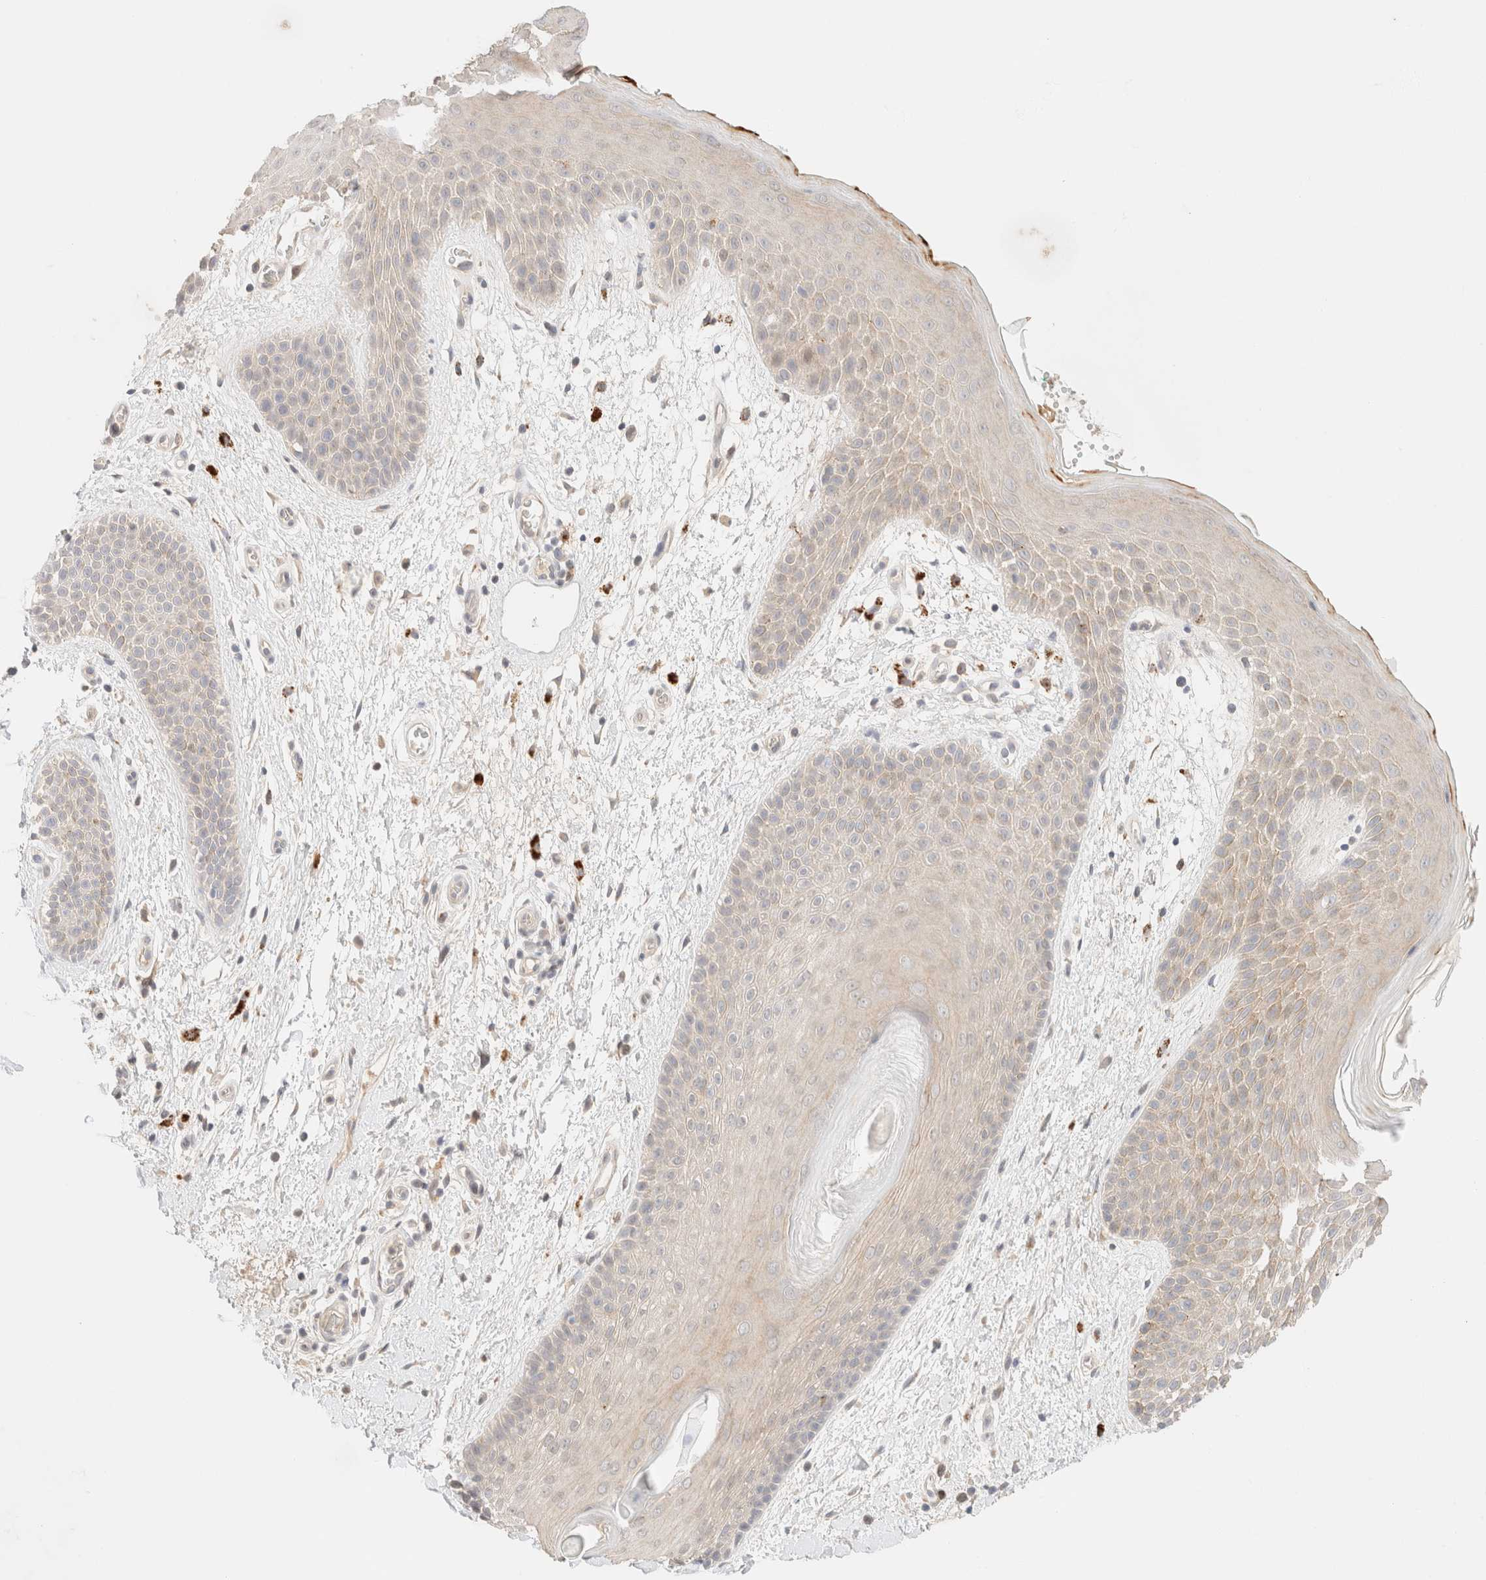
{"staining": {"intensity": "moderate", "quantity": "<25%", "location": "cytoplasmic/membranous"}, "tissue": "skin", "cell_type": "Epidermal cells", "image_type": "normal", "snomed": [{"axis": "morphology", "description": "Normal tissue, NOS"}, {"axis": "topography", "description": "Anal"}], "caption": "Skin was stained to show a protein in brown. There is low levels of moderate cytoplasmic/membranous expression in approximately <25% of epidermal cells. Nuclei are stained in blue.", "gene": "SGSM2", "patient": {"sex": "male", "age": 74}}